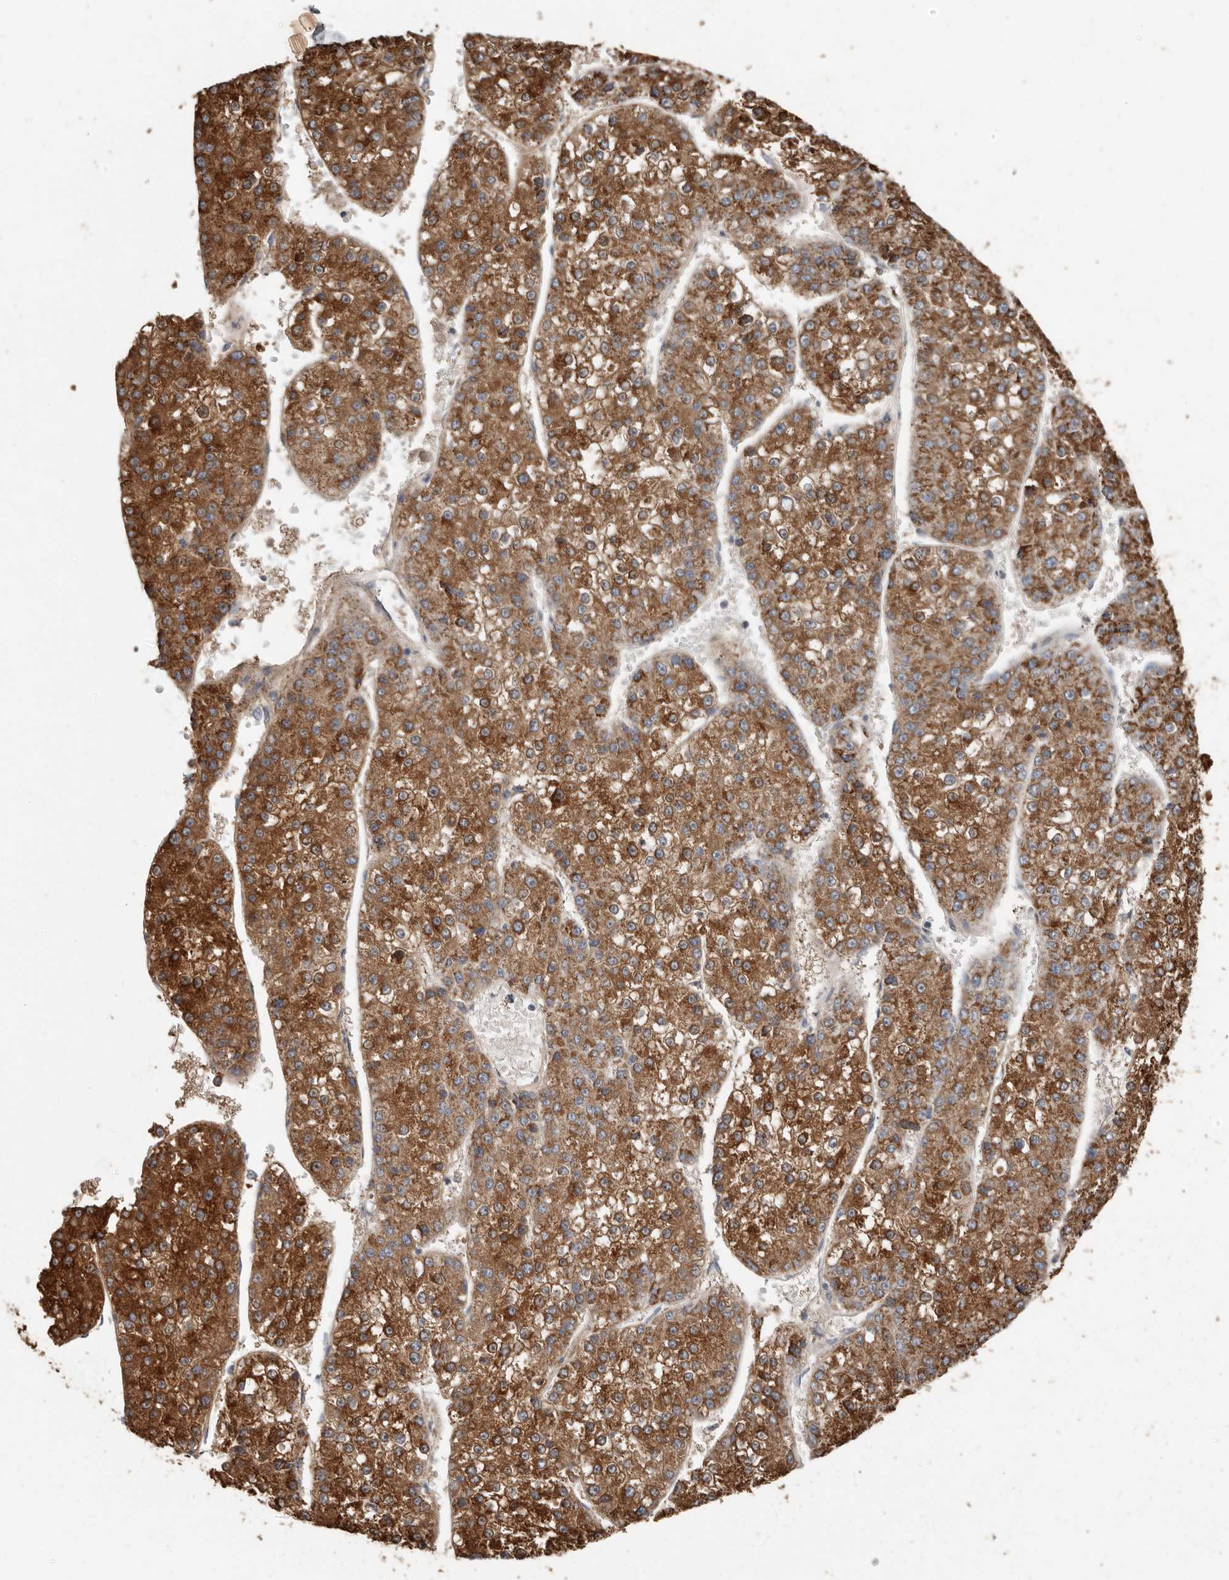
{"staining": {"intensity": "strong", "quantity": ">75%", "location": "cytoplasmic/membranous"}, "tissue": "liver cancer", "cell_type": "Tumor cells", "image_type": "cancer", "snomed": [{"axis": "morphology", "description": "Carcinoma, Hepatocellular, NOS"}, {"axis": "topography", "description": "Liver"}], "caption": "Protein analysis of liver cancer tissue displays strong cytoplasmic/membranous expression in approximately >75% of tumor cells.", "gene": "KIF26B", "patient": {"sex": "female", "age": 73}}